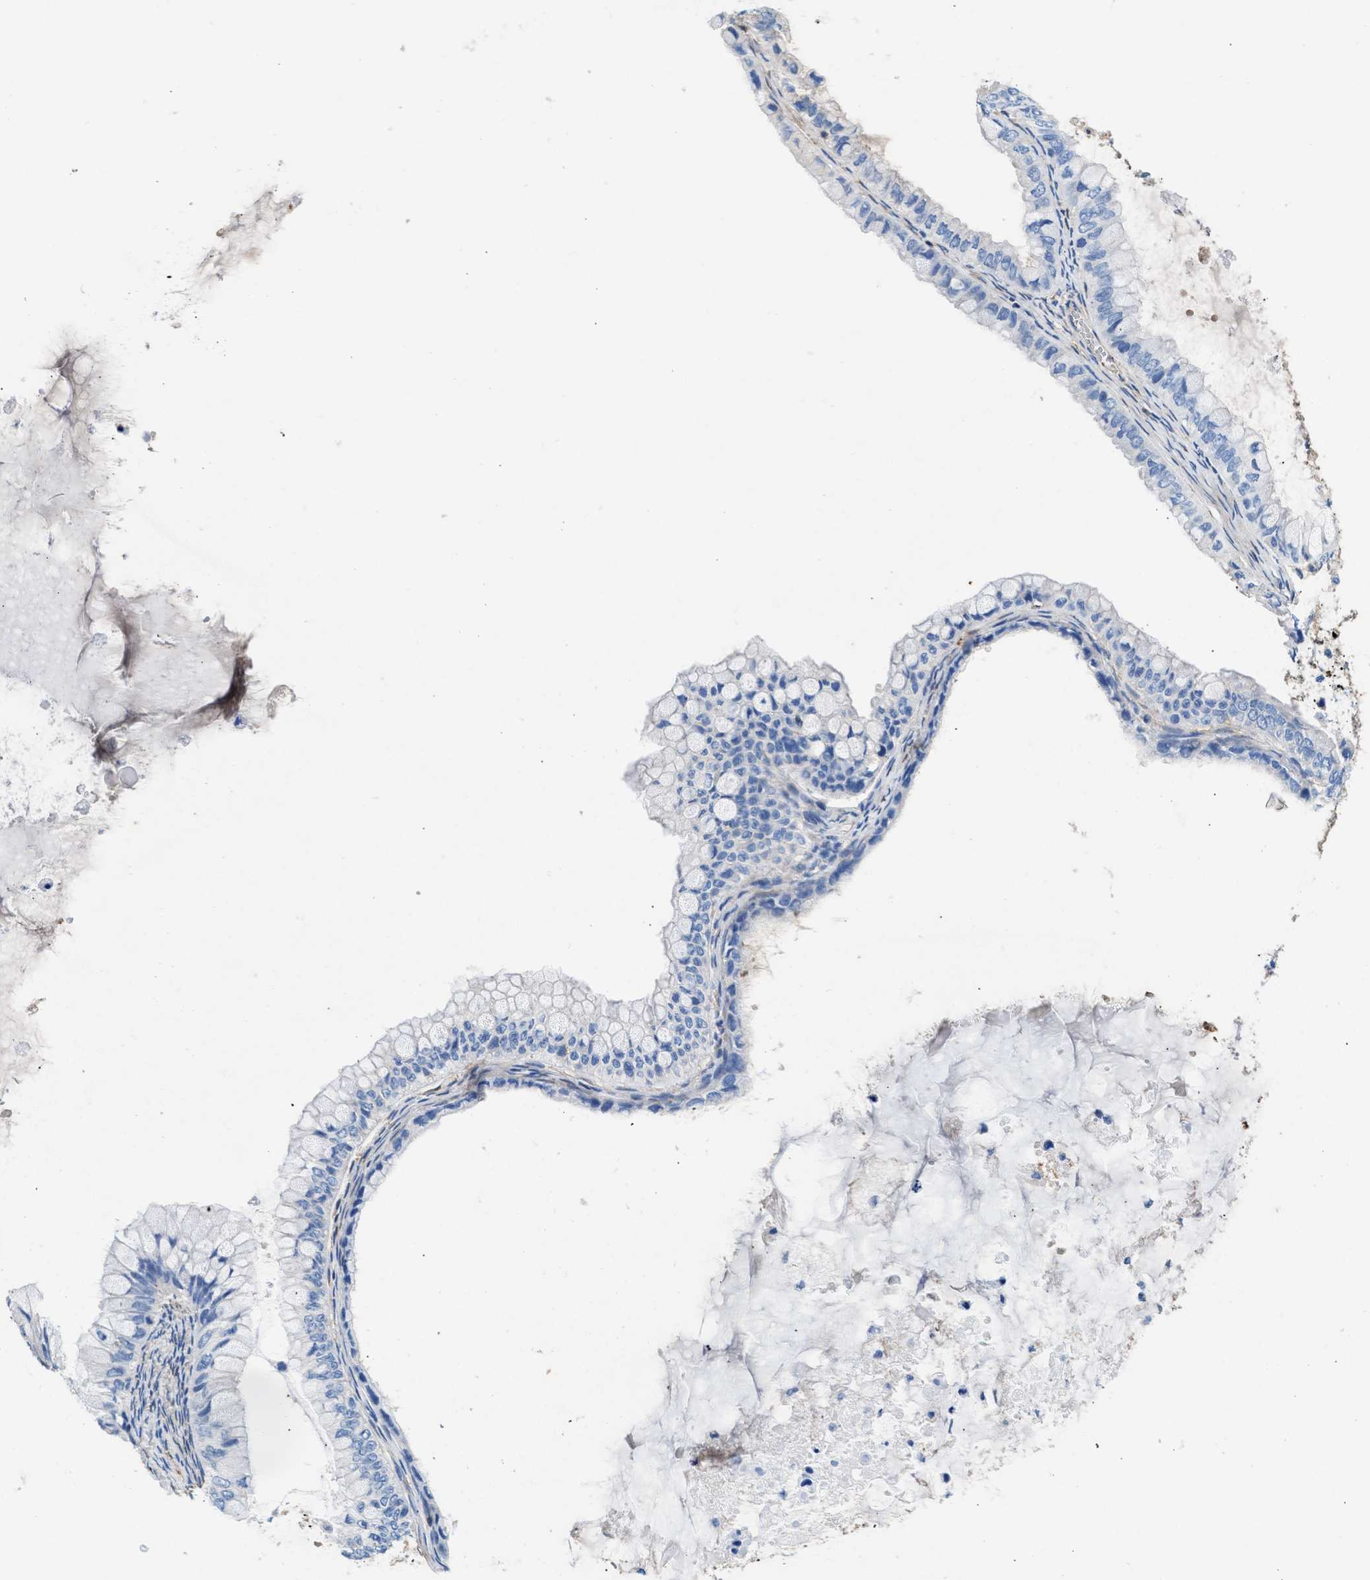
{"staining": {"intensity": "negative", "quantity": "none", "location": "none"}, "tissue": "ovarian cancer", "cell_type": "Tumor cells", "image_type": "cancer", "snomed": [{"axis": "morphology", "description": "Cystadenocarcinoma, mucinous, NOS"}, {"axis": "topography", "description": "Ovary"}], "caption": "Immunohistochemistry (IHC) micrograph of neoplastic tissue: ovarian cancer stained with DAB reveals no significant protein expression in tumor cells.", "gene": "KCNQ4", "patient": {"sex": "female", "age": 80}}